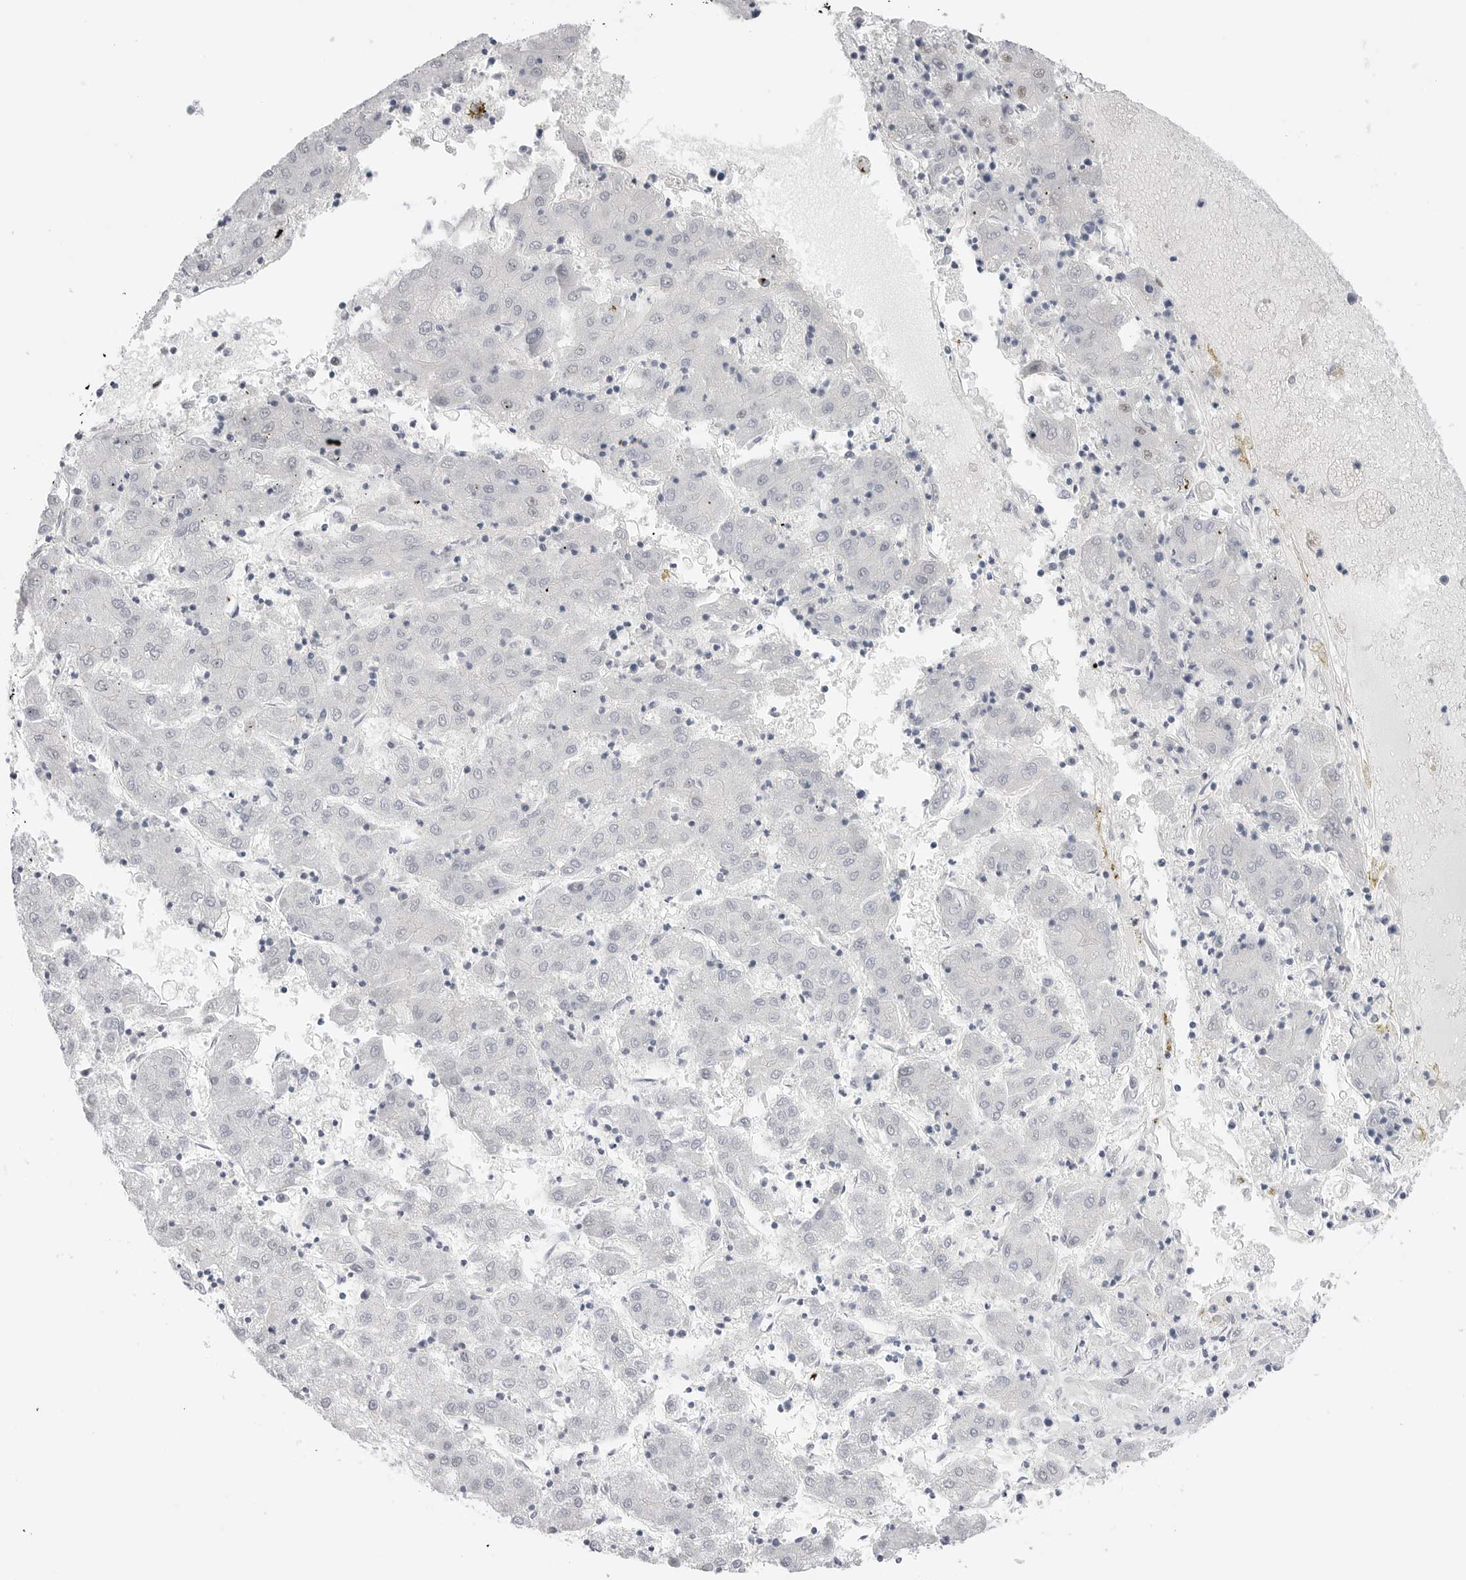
{"staining": {"intensity": "negative", "quantity": "none", "location": "none"}, "tissue": "liver cancer", "cell_type": "Tumor cells", "image_type": "cancer", "snomed": [{"axis": "morphology", "description": "Carcinoma, Hepatocellular, NOS"}, {"axis": "topography", "description": "Liver"}], "caption": "Immunohistochemistry micrograph of human liver cancer (hepatocellular carcinoma) stained for a protein (brown), which reveals no expression in tumor cells.", "gene": "C1orf162", "patient": {"sex": "male", "age": 72}}